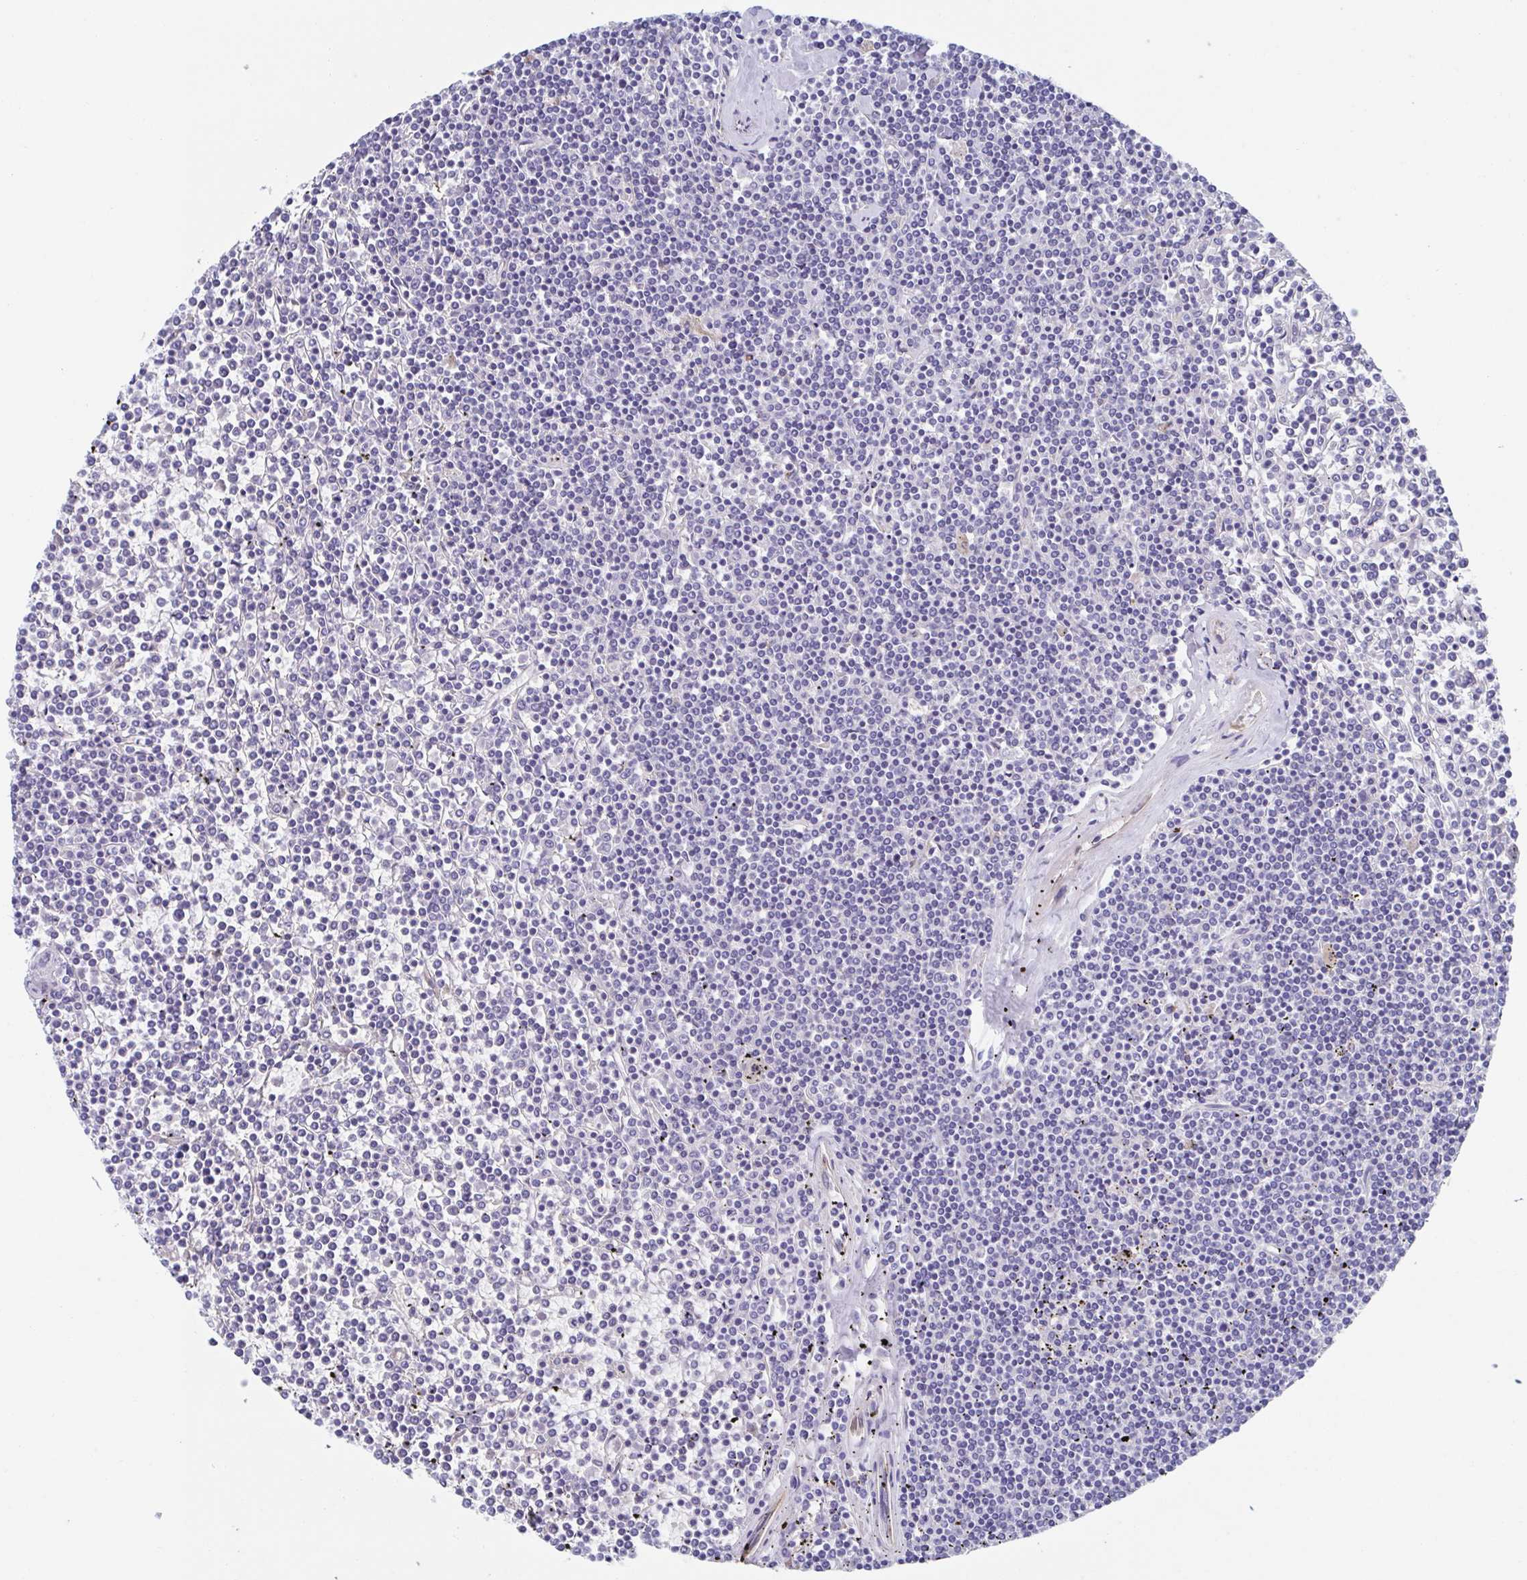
{"staining": {"intensity": "negative", "quantity": "none", "location": "none"}, "tissue": "lymphoma", "cell_type": "Tumor cells", "image_type": "cancer", "snomed": [{"axis": "morphology", "description": "Malignant lymphoma, non-Hodgkin's type, Low grade"}, {"axis": "topography", "description": "Spleen"}], "caption": "DAB (3,3'-diaminobenzidine) immunohistochemical staining of lymphoma shows no significant positivity in tumor cells.", "gene": "CDH2", "patient": {"sex": "female", "age": 19}}